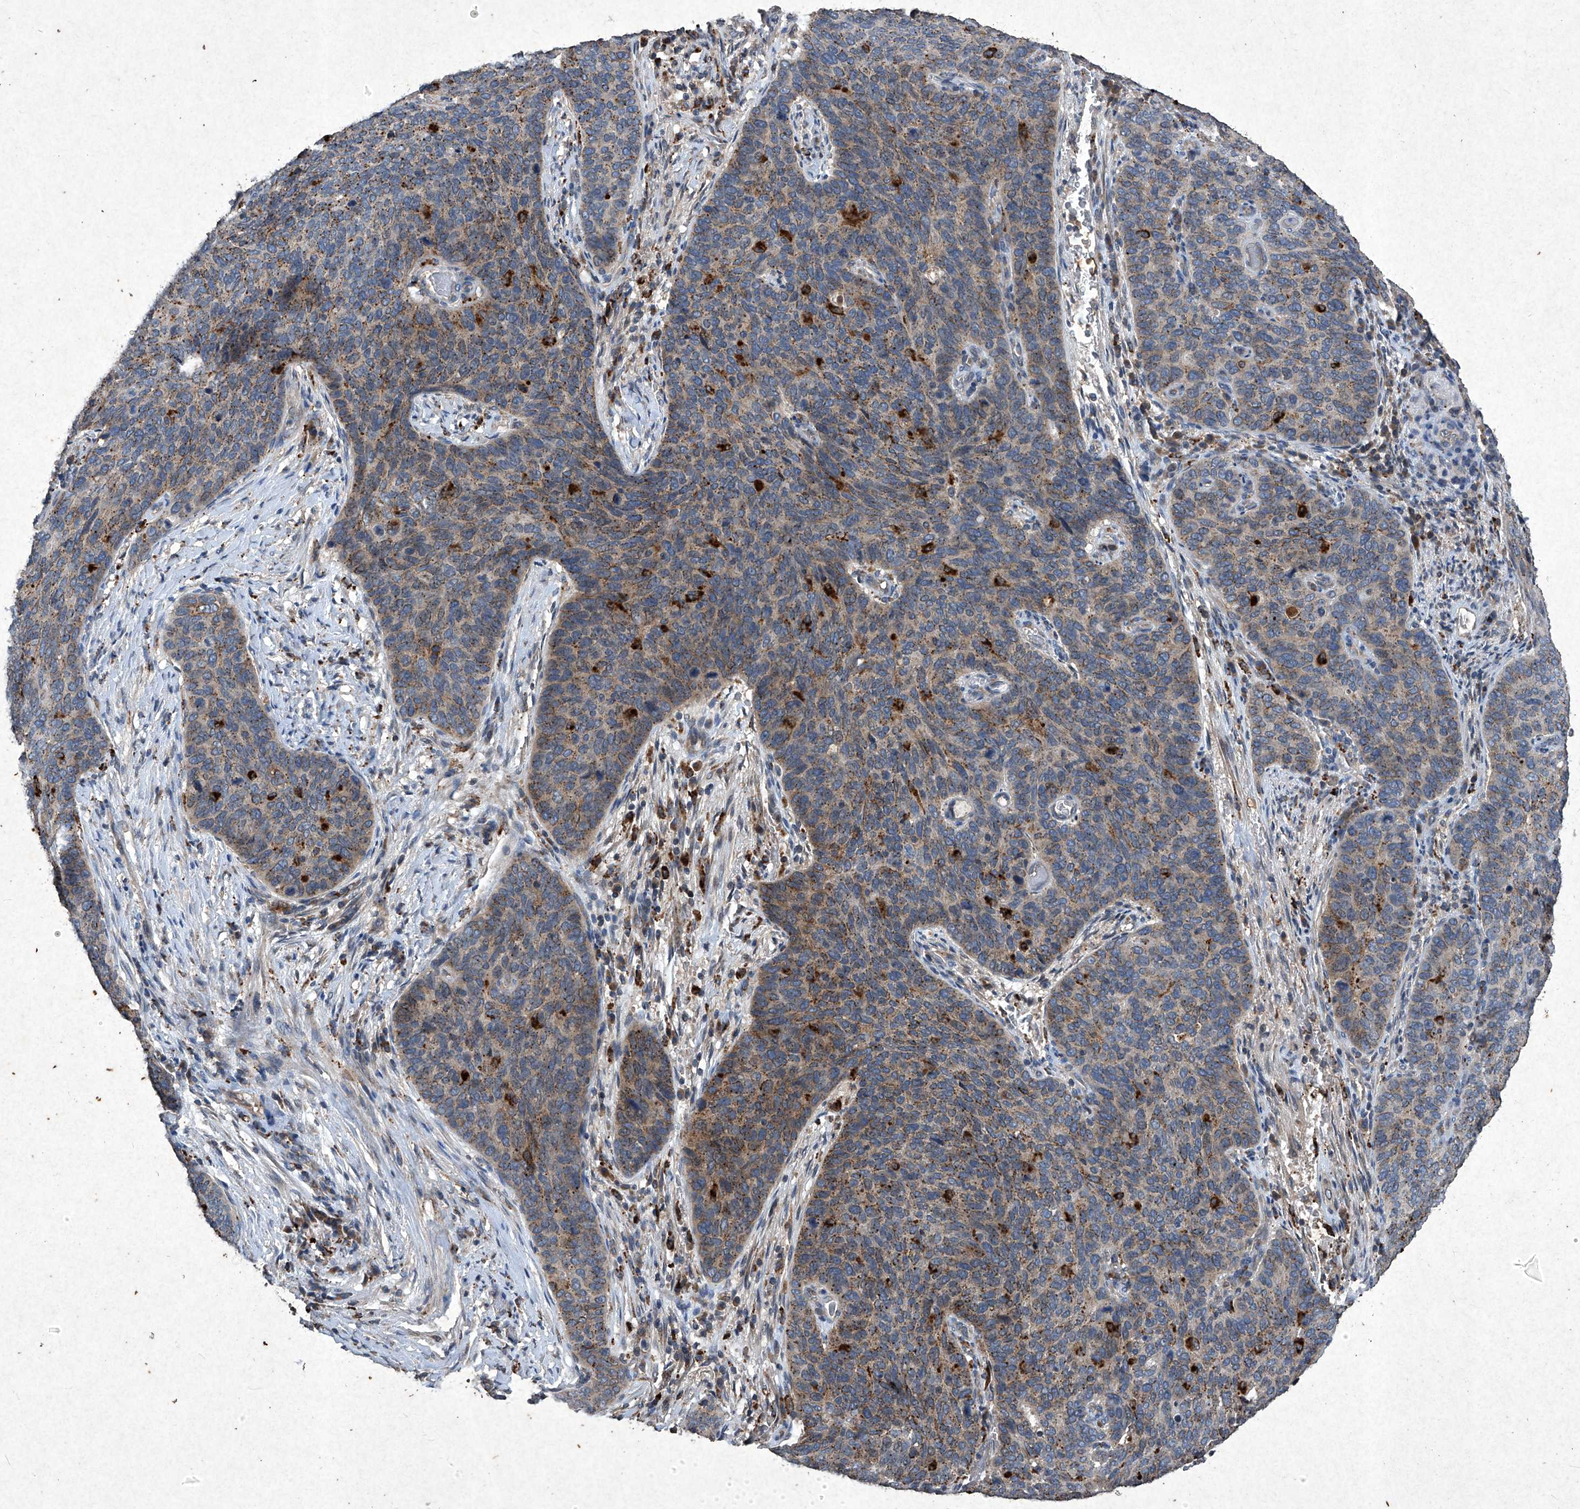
{"staining": {"intensity": "strong", "quantity": "25%-75%", "location": "cytoplasmic/membranous"}, "tissue": "cervical cancer", "cell_type": "Tumor cells", "image_type": "cancer", "snomed": [{"axis": "morphology", "description": "Squamous cell carcinoma, NOS"}, {"axis": "topography", "description": "Cervix"}], "caption": "Cervical cancer tissue exhibits strong cytoplasmic/membranous expression in approximately 25%-75% of tumor cells (Stains: DAB in brown, nuclei in blue, Microscopy: brightfield microscopy at high magnification).", "gene": "MED16", "patient": {"sex": "female", "age": 60}}